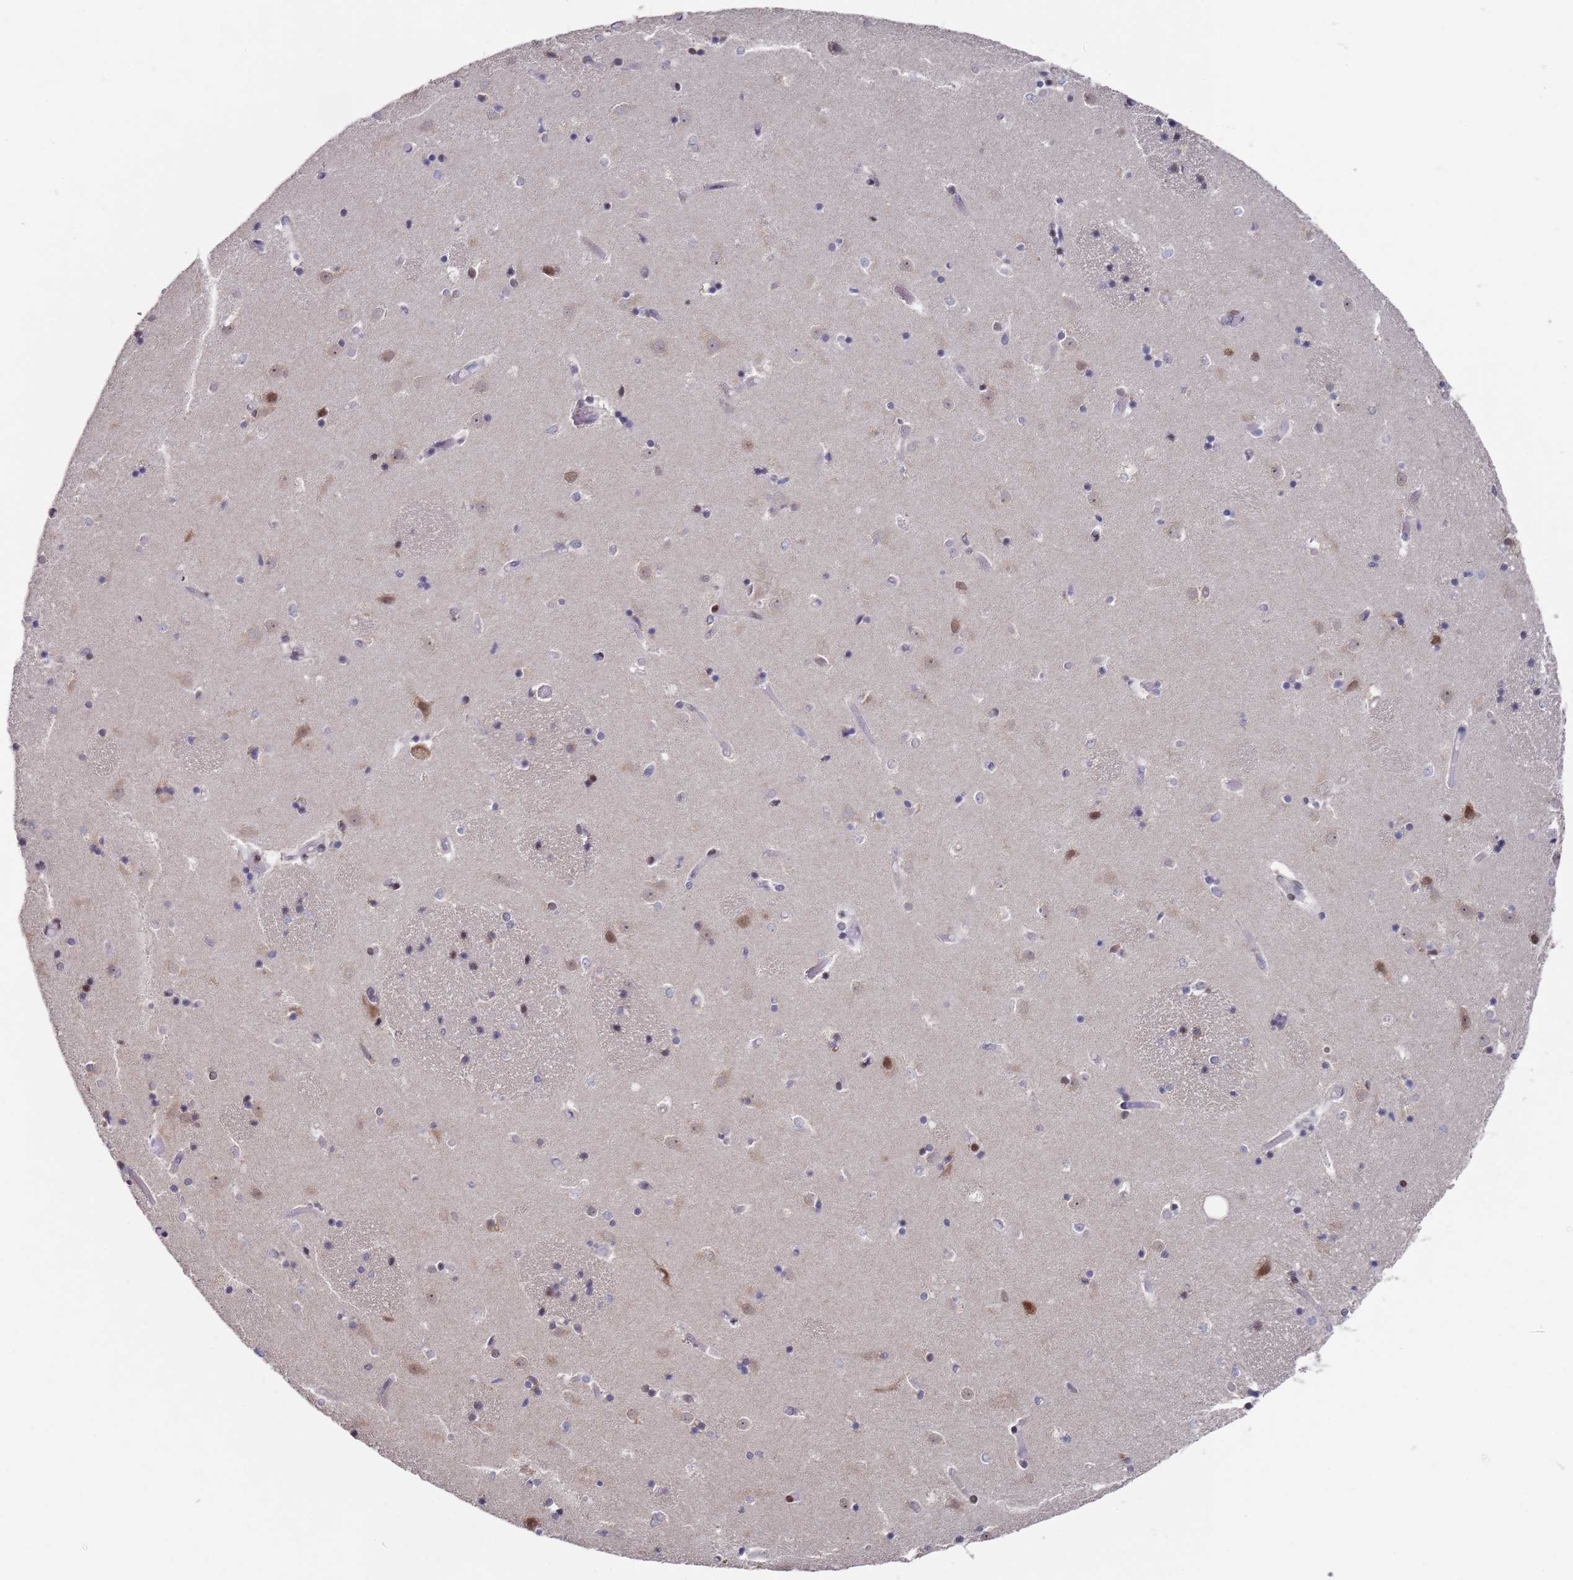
{"staining": {"intensity": "moderate", "quantity": "<25%", "location": "nuclear"}, "tissue": "caudate", "cell_type": "Glial cells", "image_type": "normal", "snomed": [{"axis": "morphology", "description": "Normal tissue, NOS"}, {"axis": "topography", "description": "Lateral ventricle wall"}], "caption": "This histopathology image reveals immunohistochemistry (IHC) staining of normal human caudate, with low moderate nuclear staining in about <25% of glial cells.", "gene": "COPS6", "patient": {"sex": "female", "age": 52}}